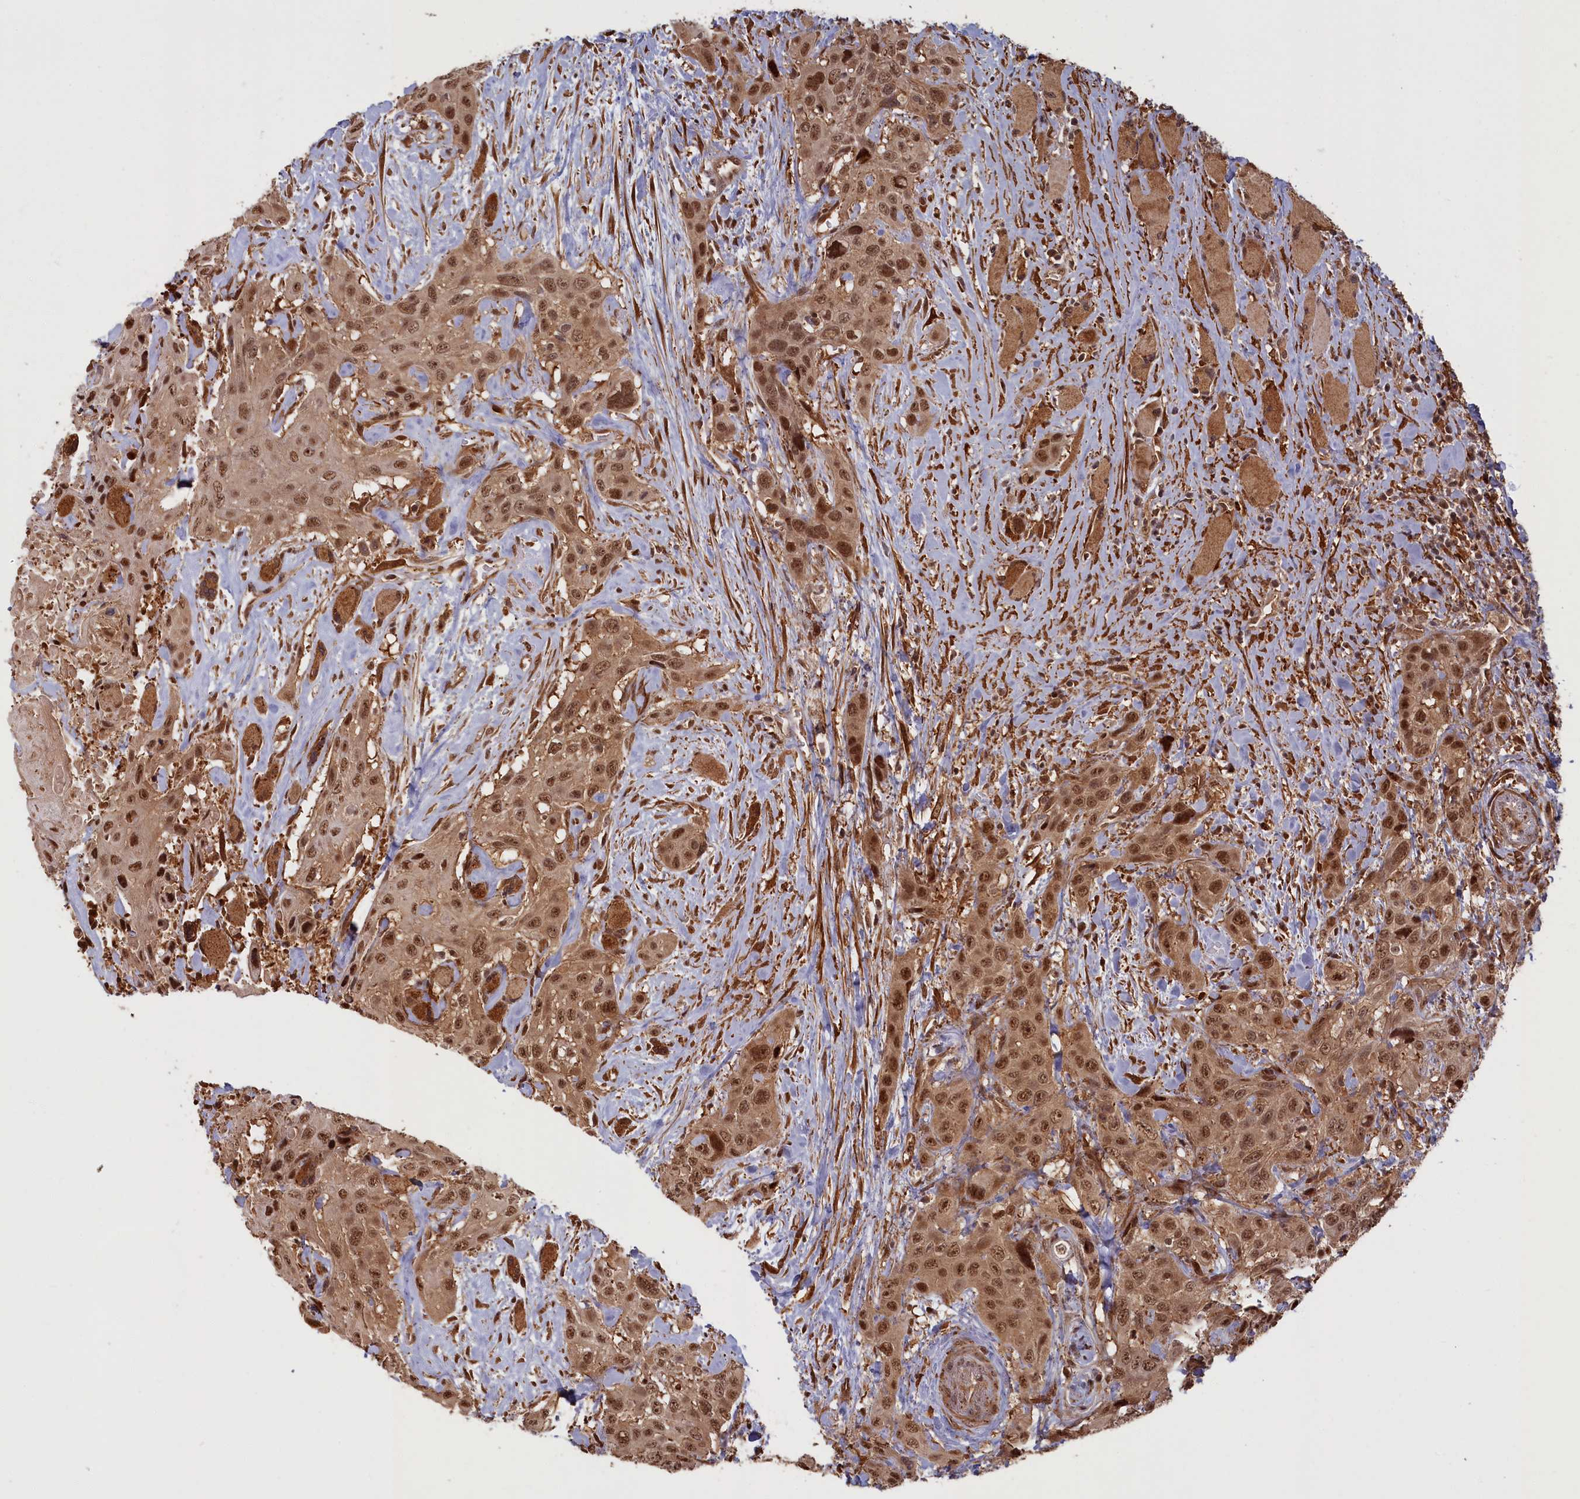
{"staining": {"intensity": "strong", "quantity": ">75%", "location": "cytoplasmic/membranous,nuclear"}, "tissue": "head and neck cancer", "cell_type": "Tumor cells", "image_type": "cancer", "snomed": [{"axis": "morphology", "description": "Squamous cell carcinoma, NOS"}, {"axis": "topography", "description": "Head-Neck"}], "caption": "Immunohistochemistry (IHC) of head and neck cancer shows high levels of strong cytoplasmic/membranous and nuclear staining in approximately >75% of tumor cells.", "gene": "HIF3A", "patient": {"sex": "male", "age": 81}}